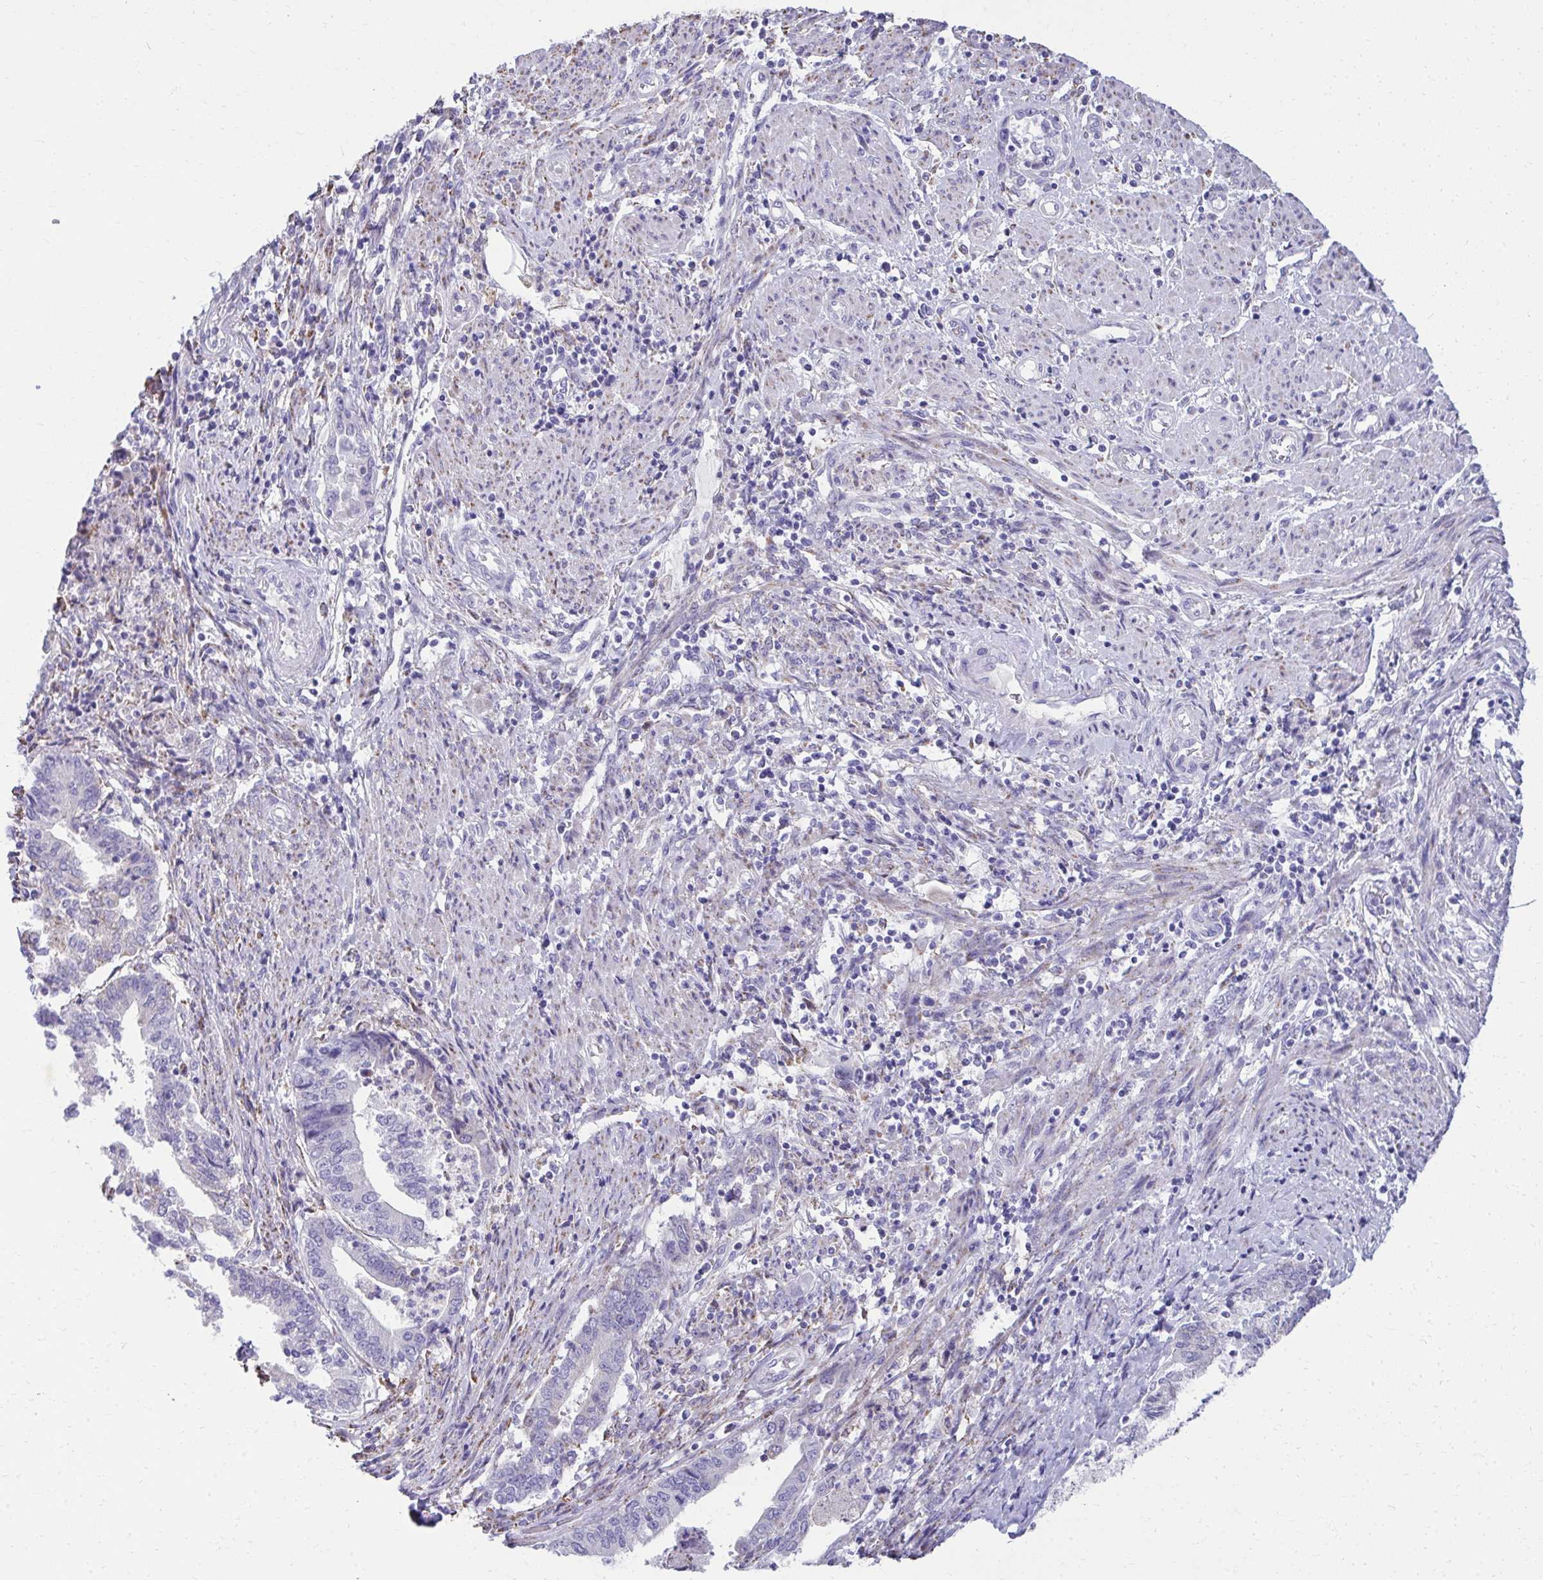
{"staining": {"intensity": "negative", "quantity": "none", "location": "none"}, "tissue": "endometrial cancer", "cell_type": "Tumor cells", "image_type": "cancer", "snomed": [{"axis": "morphology", "description": "Adenocarcinoma, NOS"}, {"axis": "topography", "description": "Endometrium"}], "caption": "Tumor cells are negative for protein expression in human endometrial cancer. Brightfield microscopy of immunohistochemistry stained with DAB (brown) and hematoxylin (blue), captured at high magnification.", "gene": "AIG1", "patient": {"sex": "female", "age": 65}}